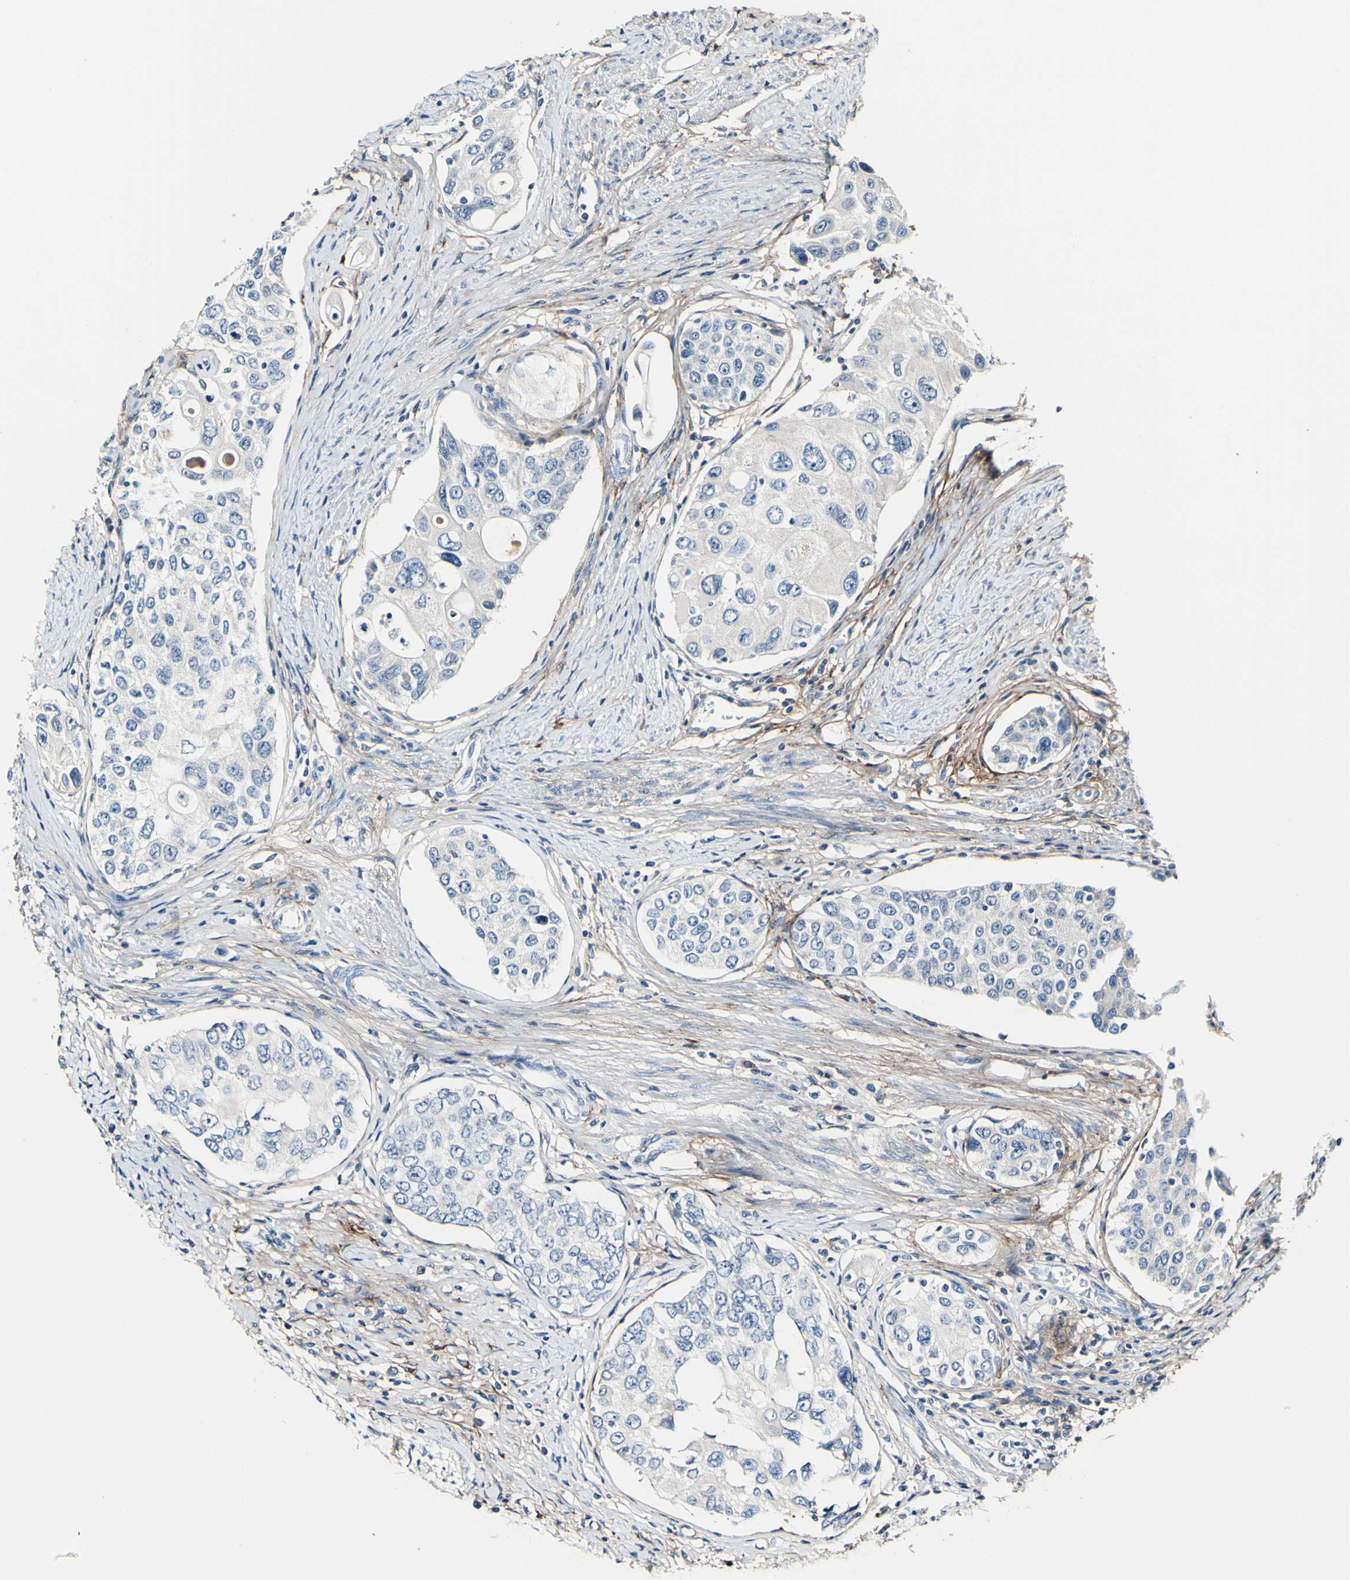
{"staining": {"intensity": "negative", "quantity": "none", "location": "none"}, "tissue": "urothelial cancer", "cell_type": "Tumor cells", "image_type": "cancer", "snomed": [{"axis": "morphology", "description": "Urothelial carcinoma, High grade"}, {"axis": "topography", "description": "Urinary bladder"}], "caption": "This histopathology image is of high-grade urothelial carcinoma stained with IHC to label a protein in brown with the nuclei are counter-stained blue. There is no positivity in tumor cells. (DAB (3,3'-diaminobenzidine) immunohistochemistry (IHC) with hematoxylin counter stain).", "gene": "COL6A3", "patient": {"sex": "female", "age": 56}}